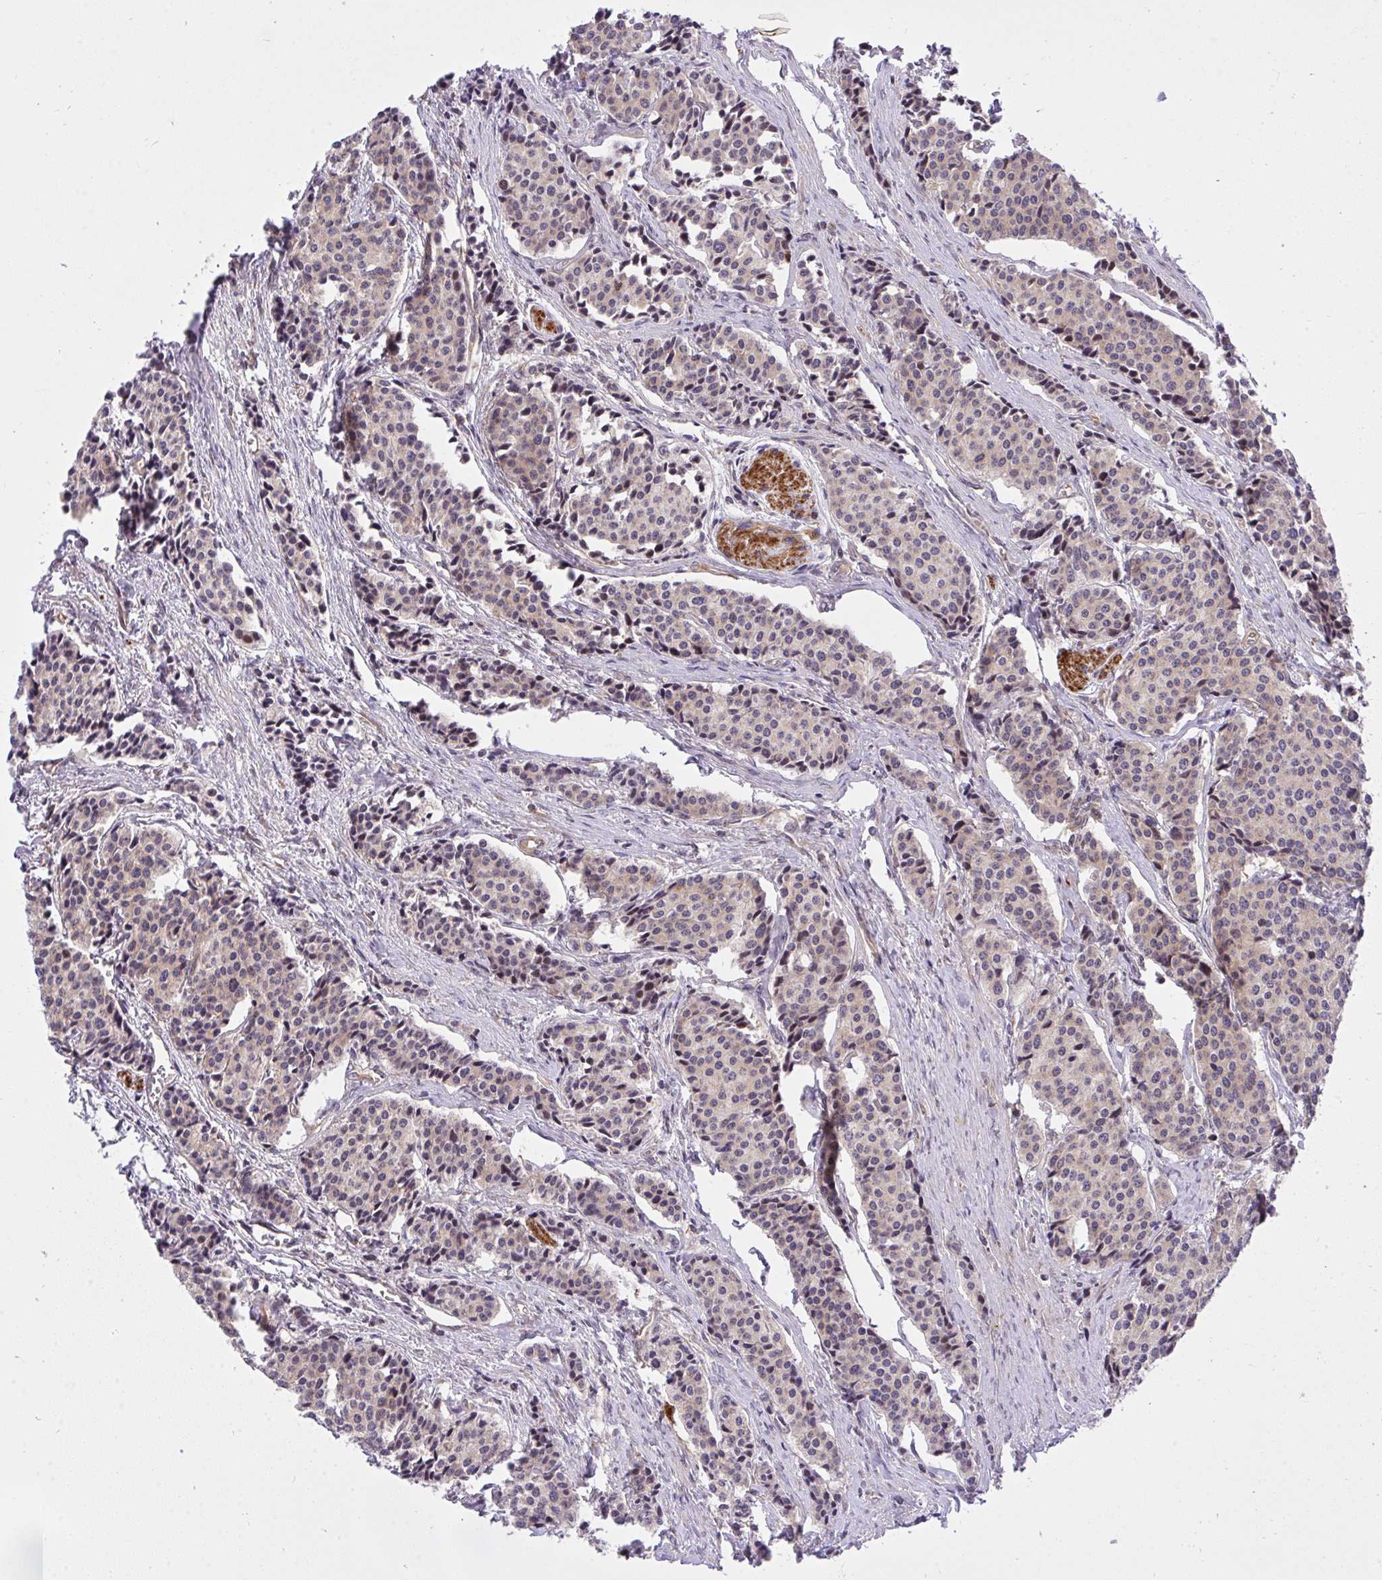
{"staining": {"intensity": "weak", "quantity": "25%-75%", "location": "cytoplasmic/membranous"}, "tissue": "carcinoid", "cell_type": "Tumor cells", "image_type": "cancer", "snomed": [{"axis": "morphology", "description": "Carcinoid, malignant, NOS"}, {"axis": "topography", "description": "Small intestine"}], "caption": "Protein expression by IHC shows weak cytoplasmic/membranous expression in about 25%-75% of tumor cells in carcinoid. (DAB (3,3'-diaminobenzidine) IHC with brightfield microscopy, high magnification).", "gene": "ERI1", "patient": {"sex": "male", "age": 73}}